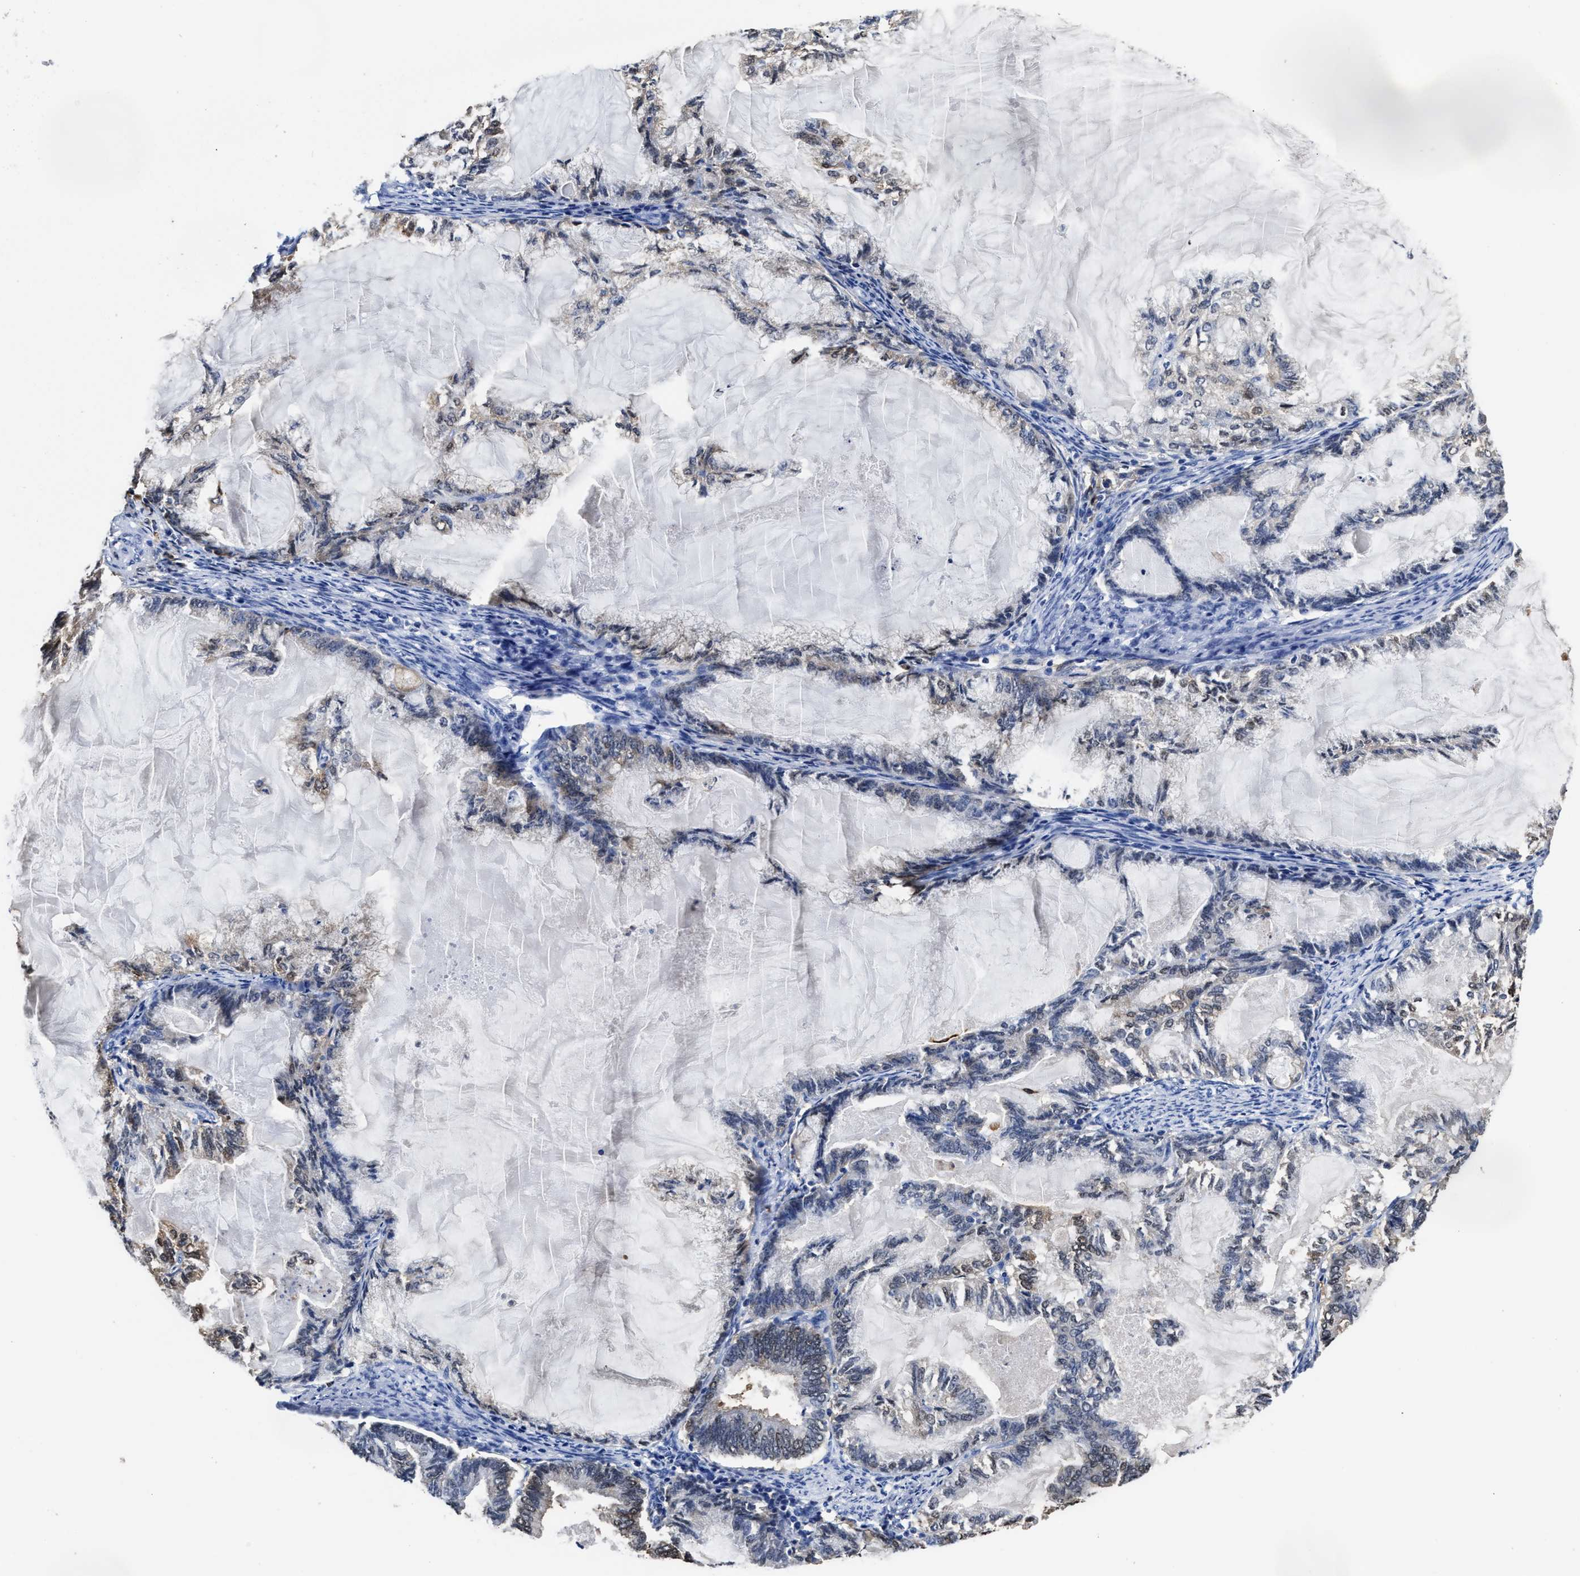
{"staining": {"intensity": "weak", "quantity": "<25%", "location": "nuclear"}, "tissue": "endometrial cancer", "cell_type": "Tumor cells", "image_type": "cancer", "snomed": [{"axis": "morphology", "description": "Adenocarcinoma, NOS"}, {"axis": "topography", "description": "Endometrium"}], "caption": "The image reveals no staining of tumor cells in endometrial cancer.", "gene": "PRPF4B", "patient": {"sex": "female", "age": 86}}